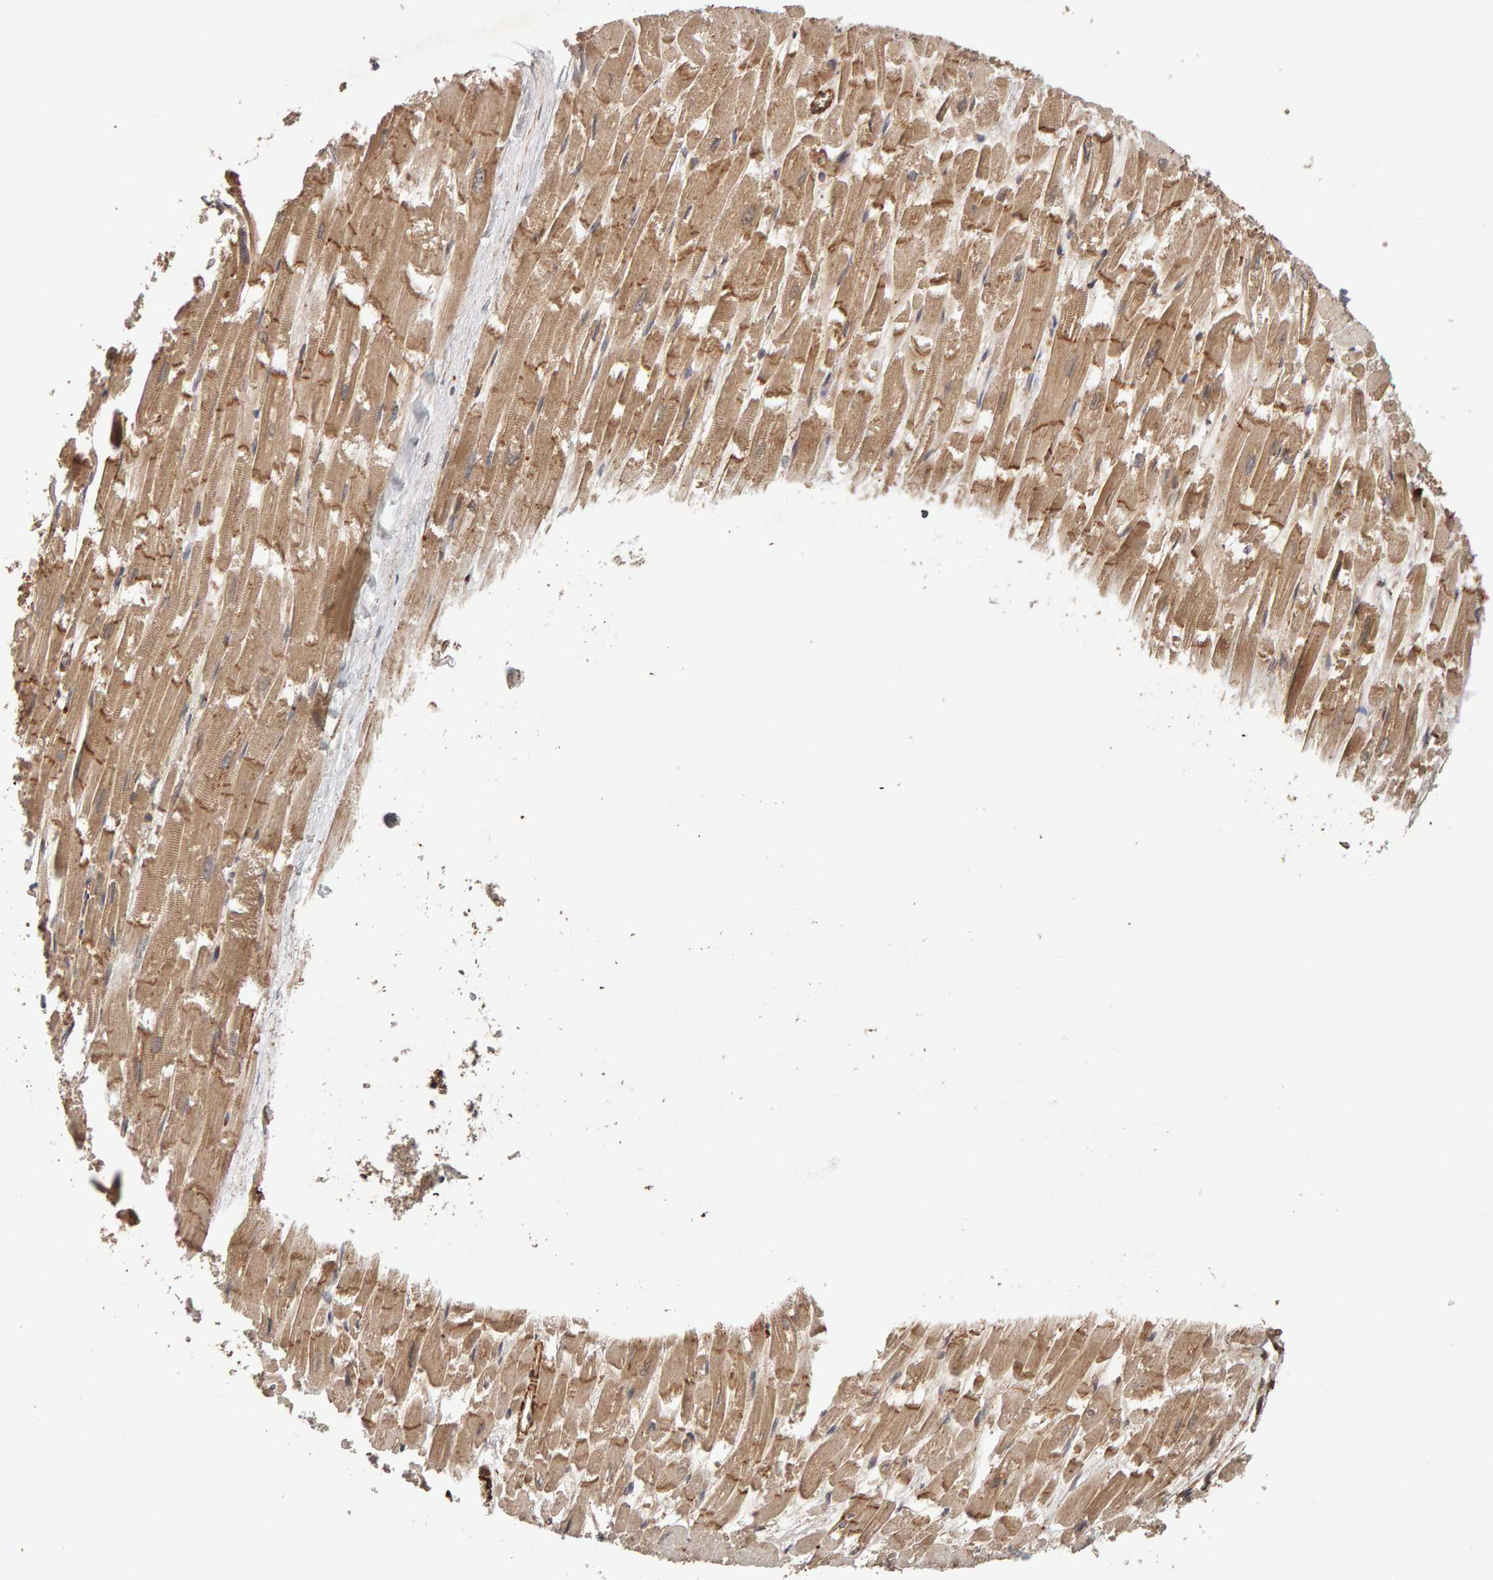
{"staining": {"intensity": "moderate", "quantity": ">75%", "location": "cytoplasmic/membranous"}, "tissue": "heart muscle", "cell_type": "Cardiomyocytes", "image_type": "normal", "snomed": [{"axis": "morphology", "description": "Normal tissue, NOS"}, {"axis": "topography", "description": "Heart"}], "caption": "IHC micrograph of benign human heart muscle stained for a protein (brown), which exhibits medium levels of moderate cytoplasmic/membranous positivity in approximately >75% of cardiomyocytes.", "gene": "SYNRG", "patient": {"sex": "male", "age": 54}}